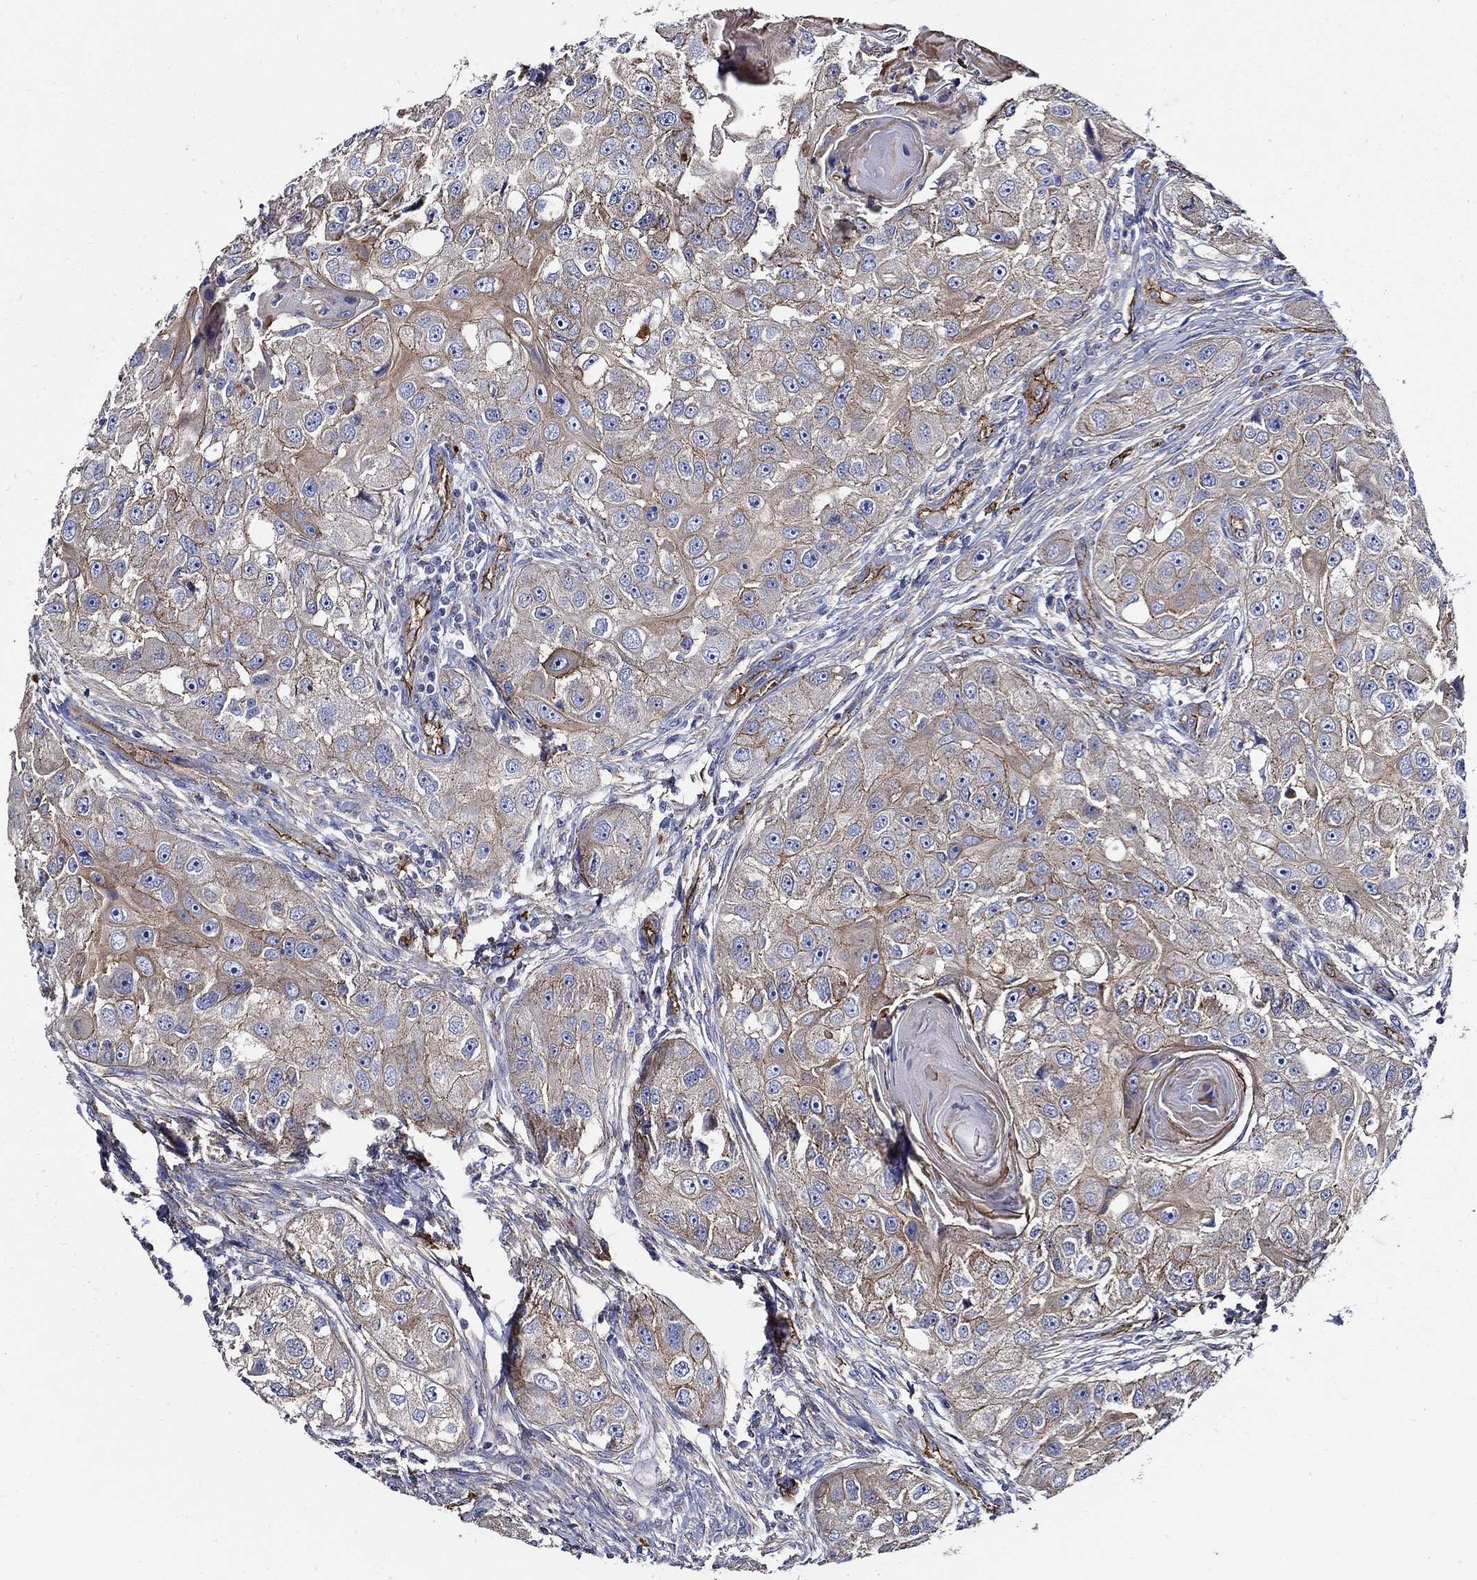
{"staining": {"intensity": "moderate", "quantity": ">75%", "location": "cytoplasmic/membranous"}, "tissue": "head and neck cancer", "cell_type": "Tumor cells", "image_type": "cancer", "snomed": [{"axis": "morphology", "description": "Squamous cell carcinoma, NOS"}, {"axis": "topography", "description": "Head-Neck"}], "caption": "Protein expression analysis of squamous cell carcinoma (head and neck) reveals moderate cytoplasmic/membranous positivity in about >75% of tumor cells. (Brightfield microscopy of DAB IHC at high magnification).", "gene": "APBB3", "patient": {"sex": "male", "age": 51}}